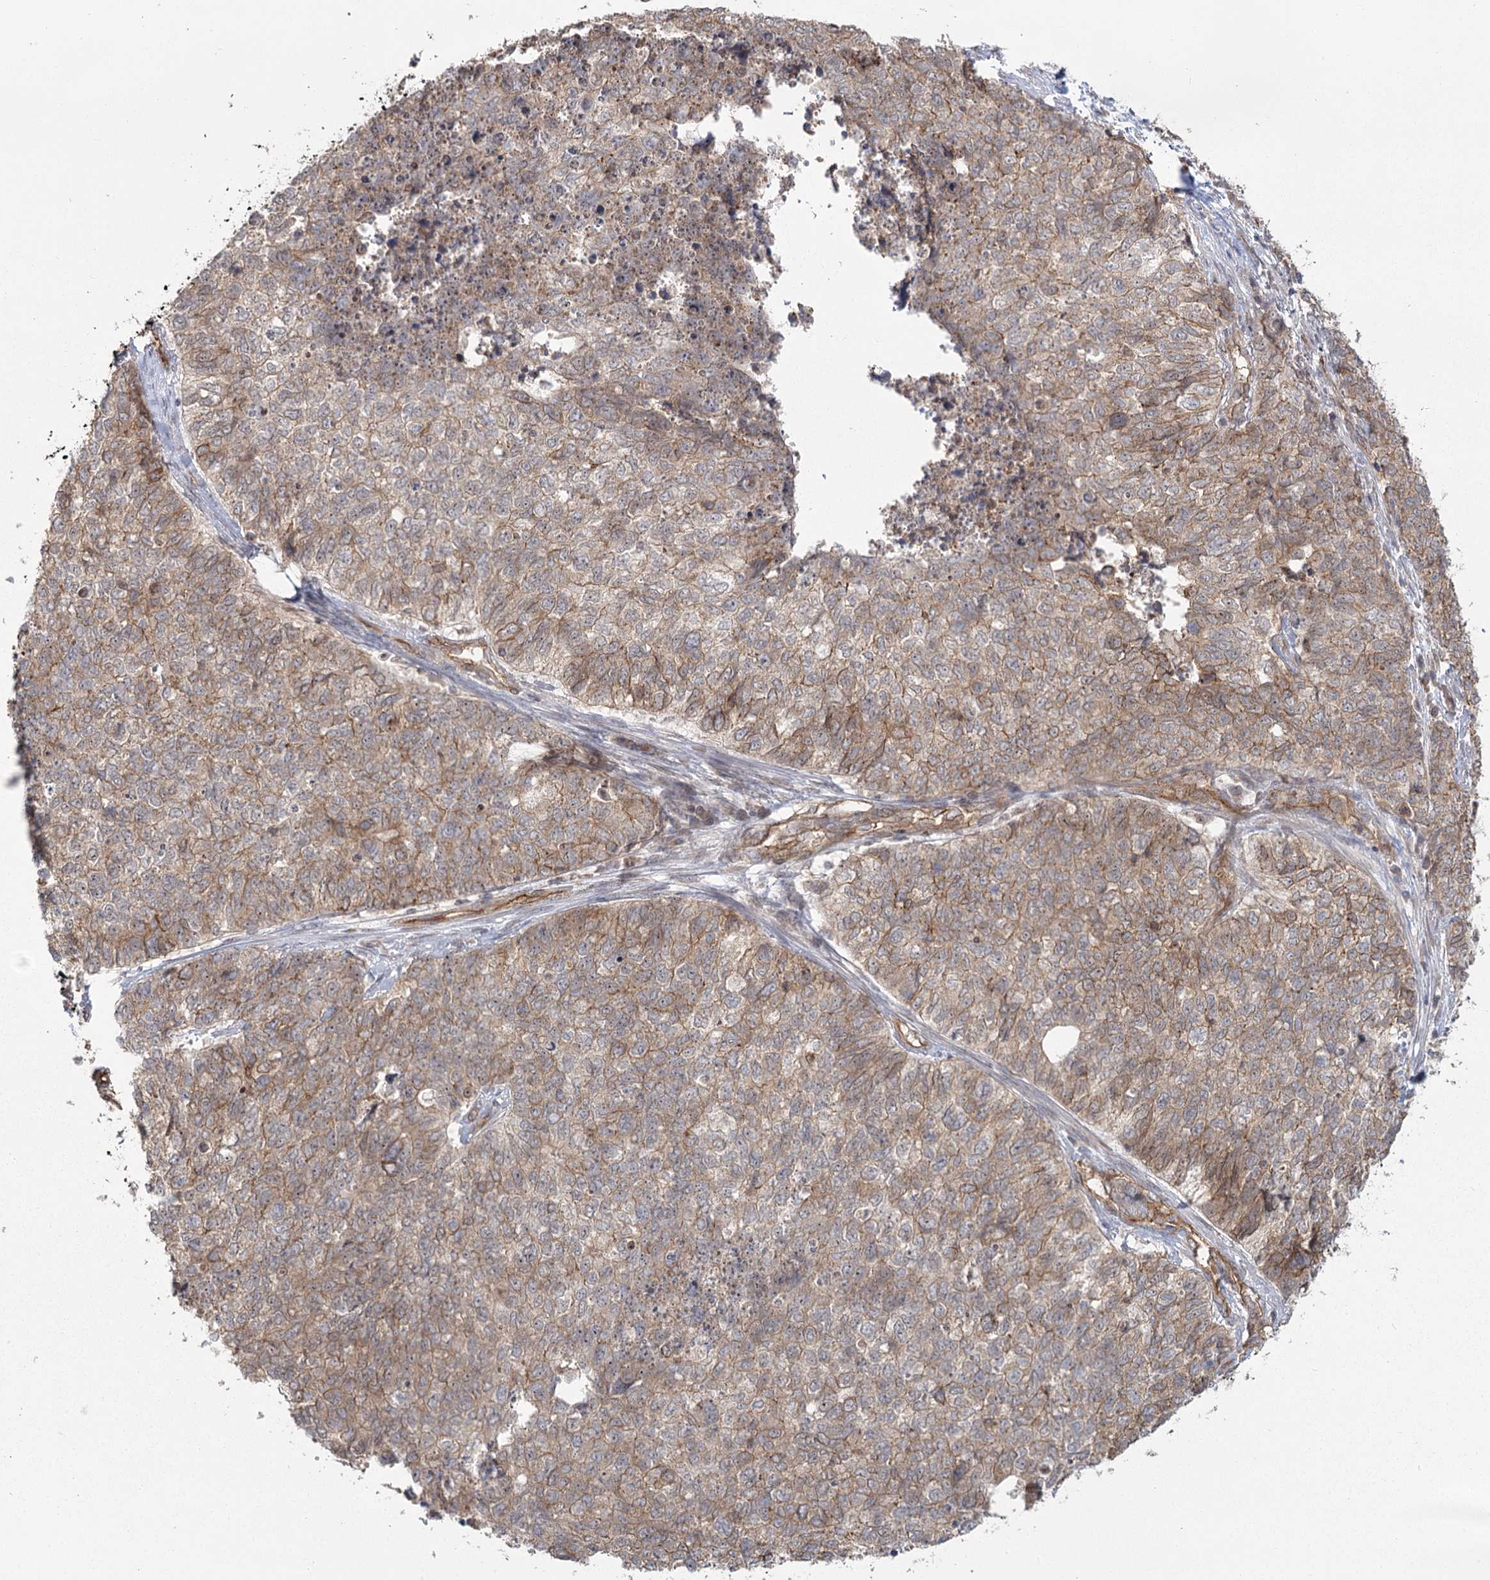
{"staining": {"intensity": "weak", "quantity": ">75%", "location": "cytoplasmic/membranous"}, "tissue": "cervical cancer", "cell_type": "Tumor cells", "image_type": "cancer", "snomed": [{"axis": "morphology", "description": "Squamous cell carcinoma, NOS"}, {"axis": "topography", "description": "Cervix"}], "caption": "Immunohistochemistry of human cervical cancer reveals low levels of weak cytoplasmic/membranous positivity in about >75% of tumor cells.", "gene": "RPP14", "patient": {"sex": "female", "age": 63}}